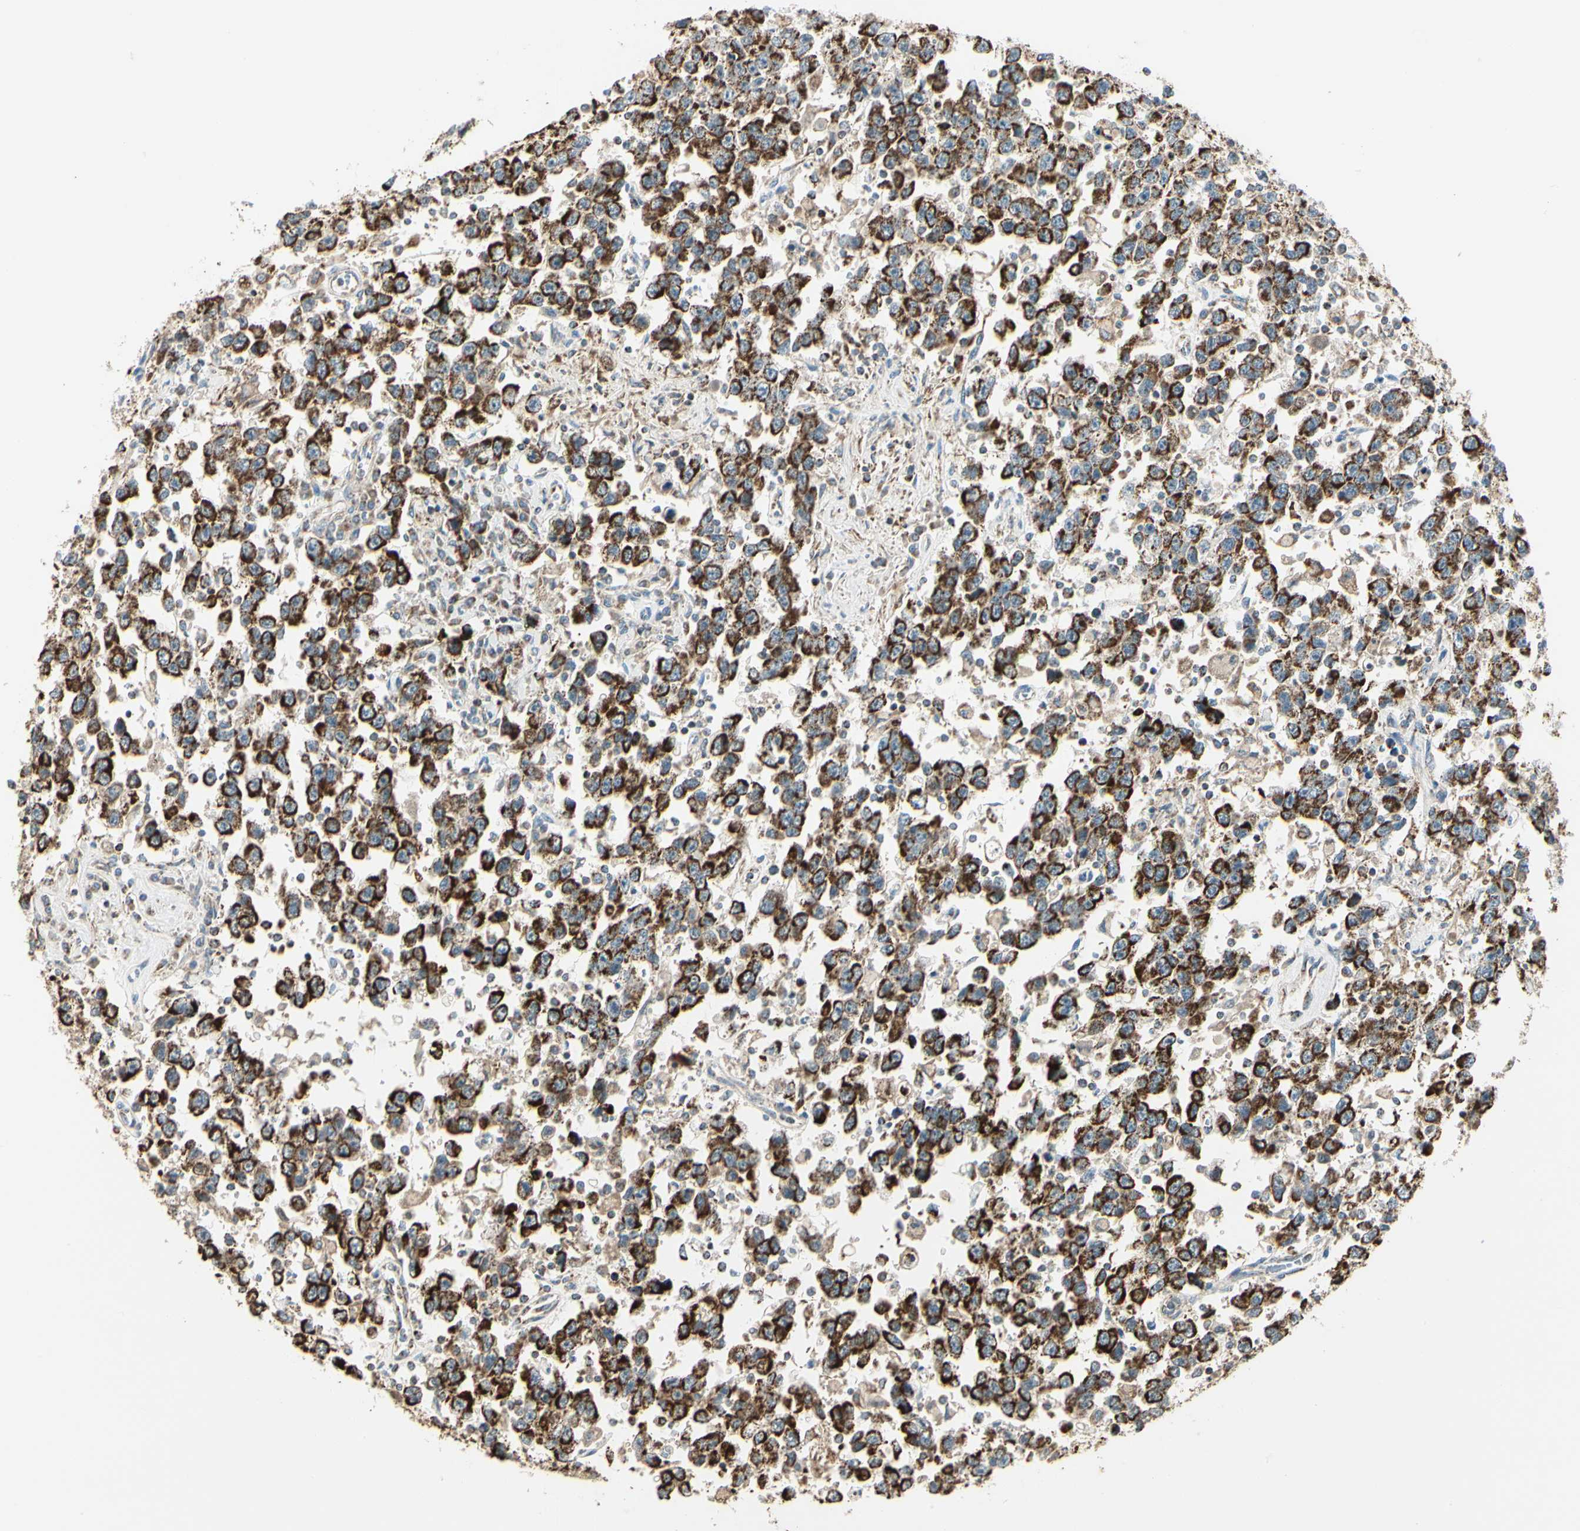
{"staining": {"intensity": "strong", "quantity": ">75%", "location": "cytoplasmic/membranous"}, "tissue": "testis cancer", "cell_type": "Tumor cells", "image_type": "cancer", "snomed": [{"axis": "morphology", "description": "Seminoma, NOS"}, {"axis": "topography", "description": "Testis"}], "caption": "Tumor cells reveal high levels of strong cytoplasmic/membranous expression in about >75% of cells in seminoma (testis).", "gene": "ANKS6", "patient": {"sex": "male", "age": 41}}